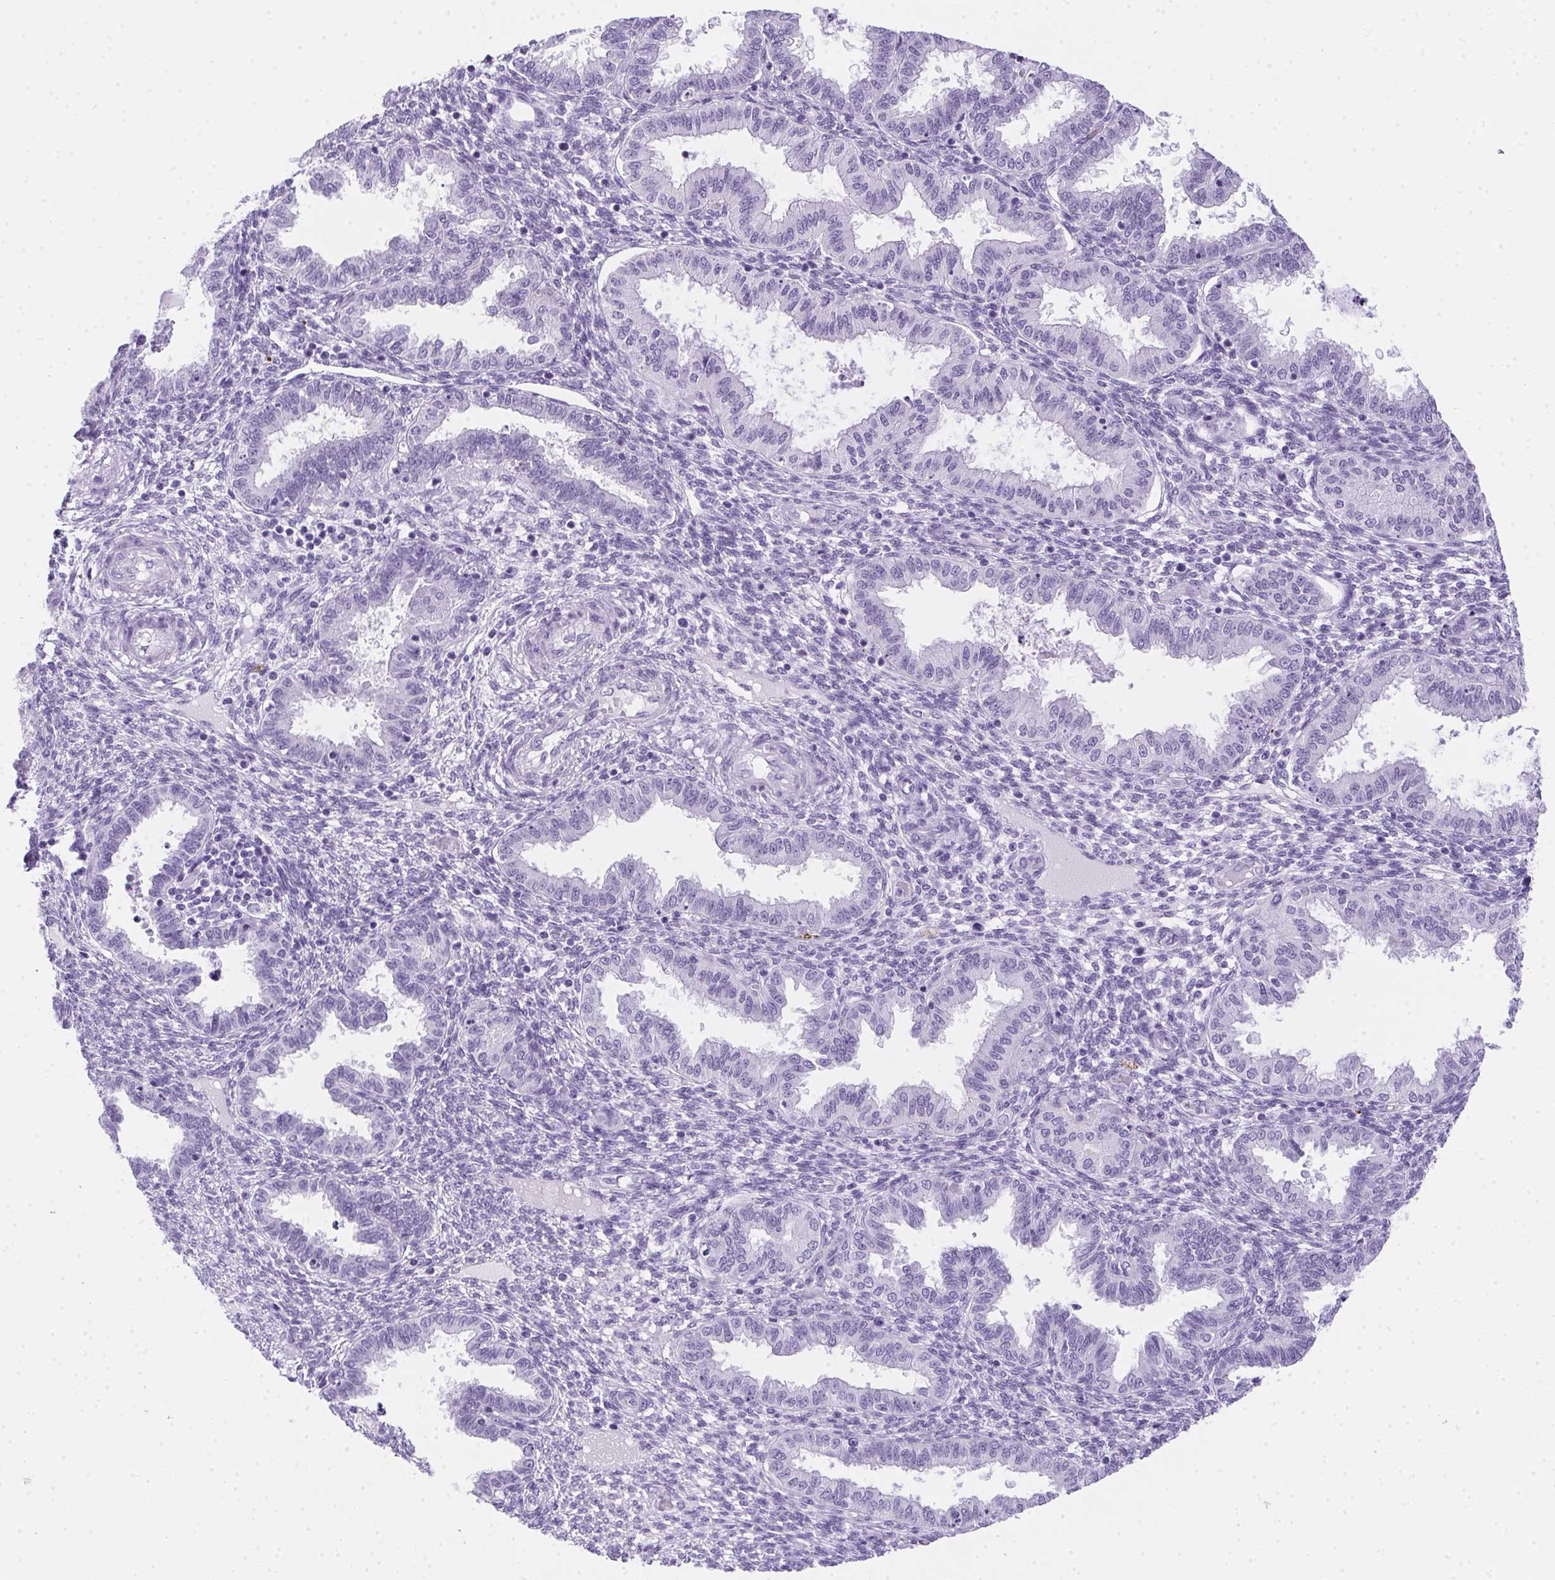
{"staining": {"intensity": "negative", "quantity": "none", "location": "none"}, "tissue": "endometrium", "cell_type": "Cells in endometrial stroma", "image_type": "normal", "snomed": [{"axis": "morphology", "description": "Normal tissue, NOS"}, {"axis": "topography", "description": "Endometrium"}], "caption": "High power microscopy image of an immunohistochemistry histopathology image of benign endometrium, revealing no significant positivity in cells in endometrial stroma.", "gene": "SPACA5B", "patient": {"sex": "female", "age": 33}}